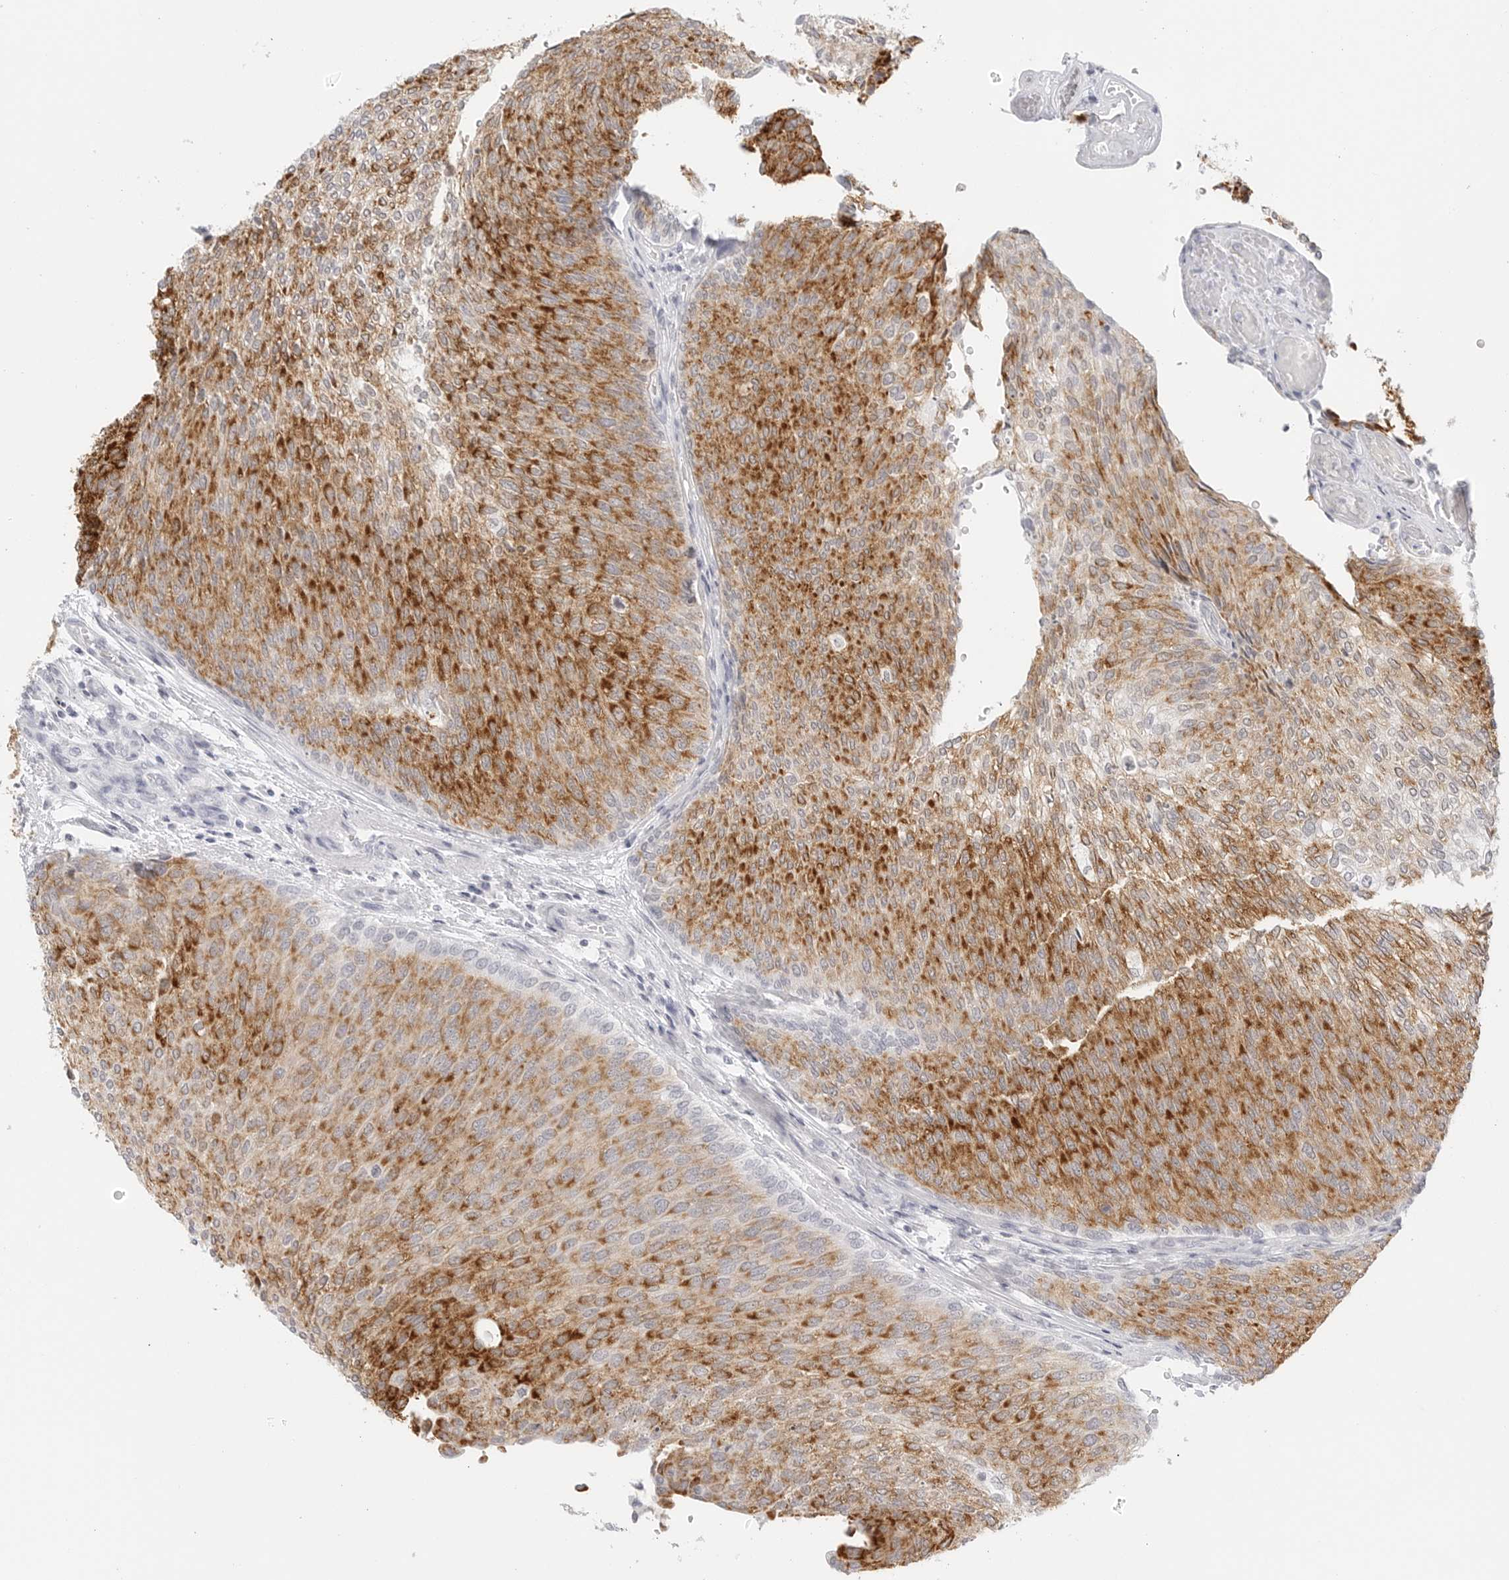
{"staining": {"intensity": "strong", "quantity": ">75%", "location": "cytoplasmic/membranous"}, "tissue": "urothelial cancer", "cell_type": "Tumor cells", "image_type": "cancer", "snomed": [{"axis": "morphology", "description": "Urothelial carcinoma, Low grade"}, {"axis": "topography", "description": "Urinary bladder"}], "caption": "Tumor cells exhibit high levels of strong cytoplasmic/membranous positivity in approximately >75% of cells in human urothelial carcinoma (low-grade).", "gene": "HMGCS2", "patient": {"sex": "female", "age": 79}}